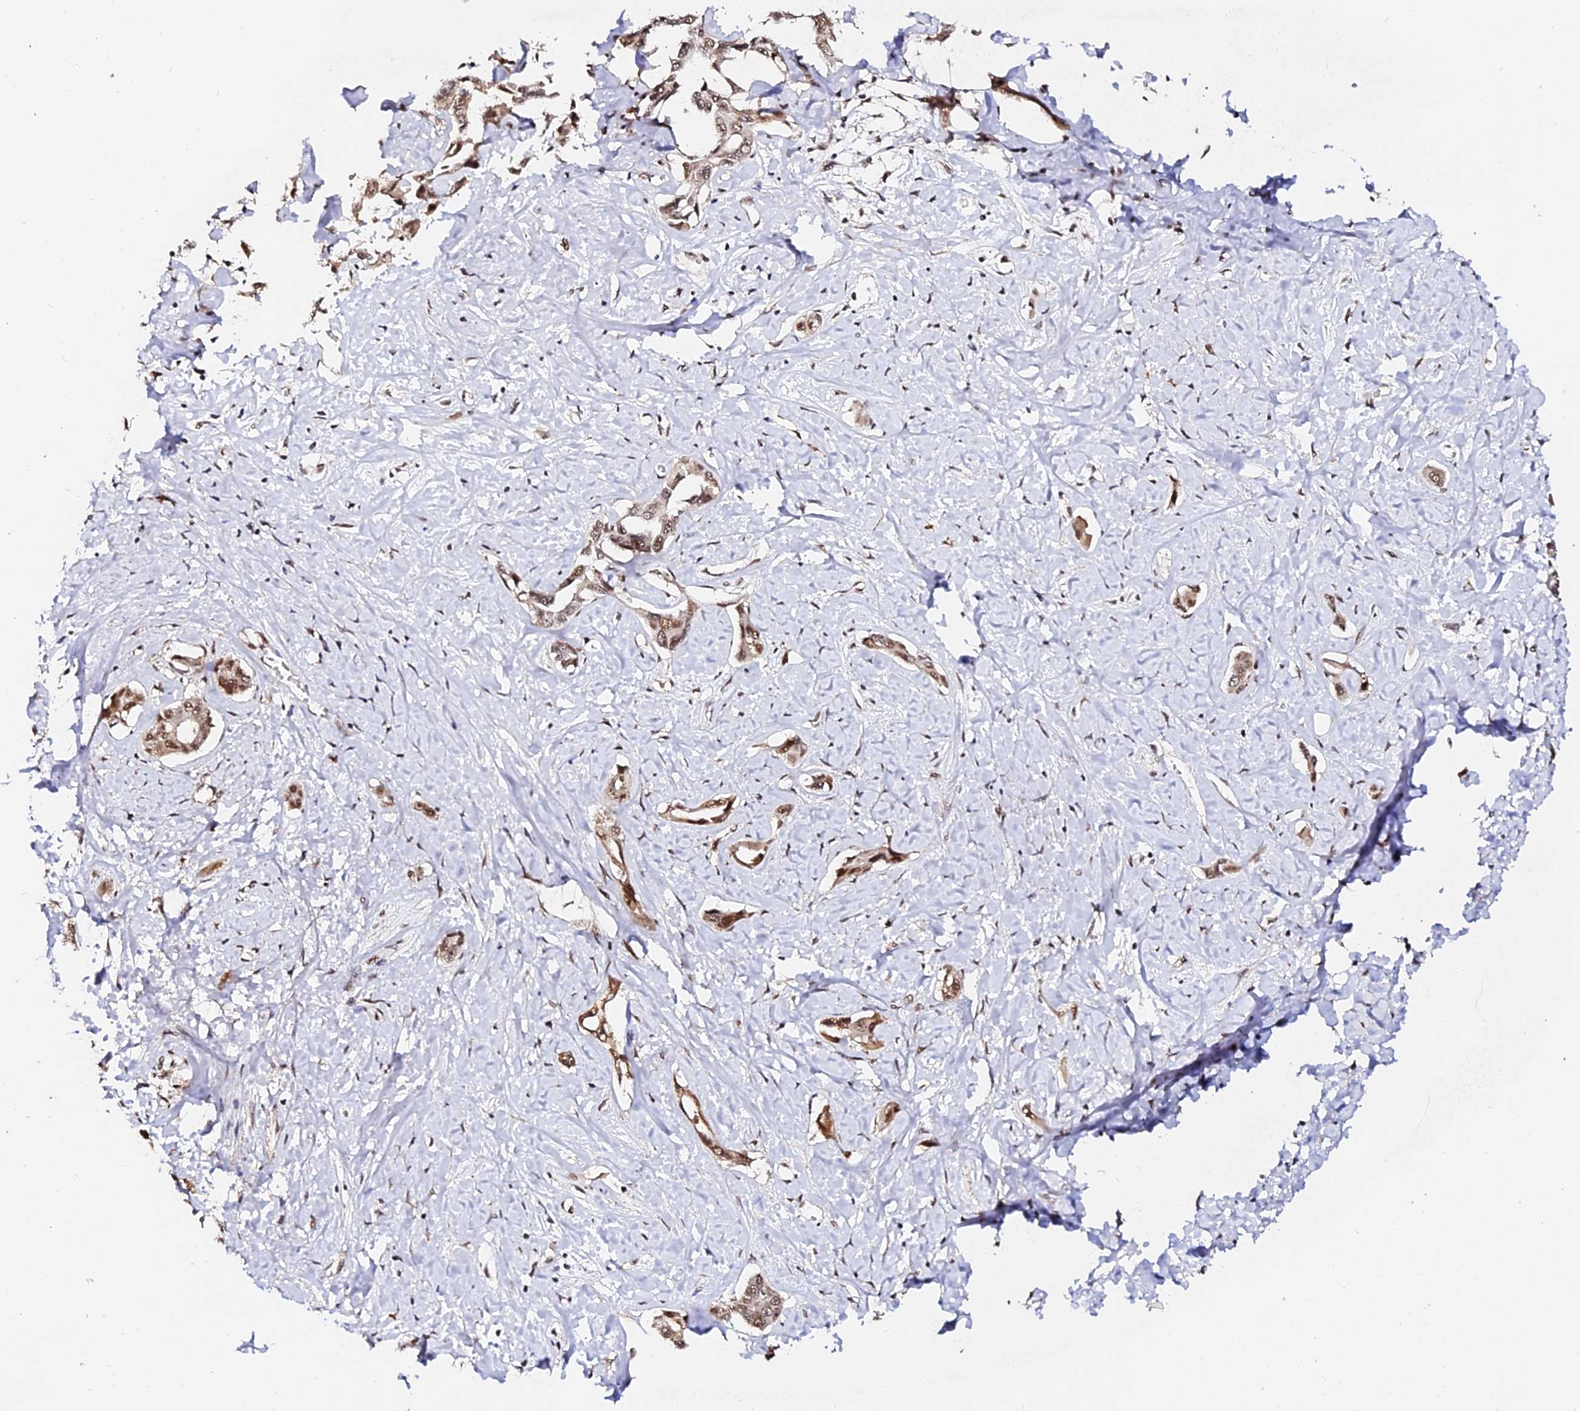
{"staining": {"intensity": "moderate", "quantity": ">75%", "location": "nuclear"}, "tissue": "liver cancer", "cell_type": "Tumor cells", "image_type": "cancer", "snomed": [{"axis": "morphology", "description": "Cholangiocarcinoma"}, {"axis": "topography", "description": "Liver"}], "caption": "Moderate nuclear positivity for a protein is identified in about >75% of tumor cells of liver cancer (cholangiocarcinoma) using immunohistochemistry (IHC).", "gene": "MCRS1", "patient": {"sex": "male", "age": 59}}